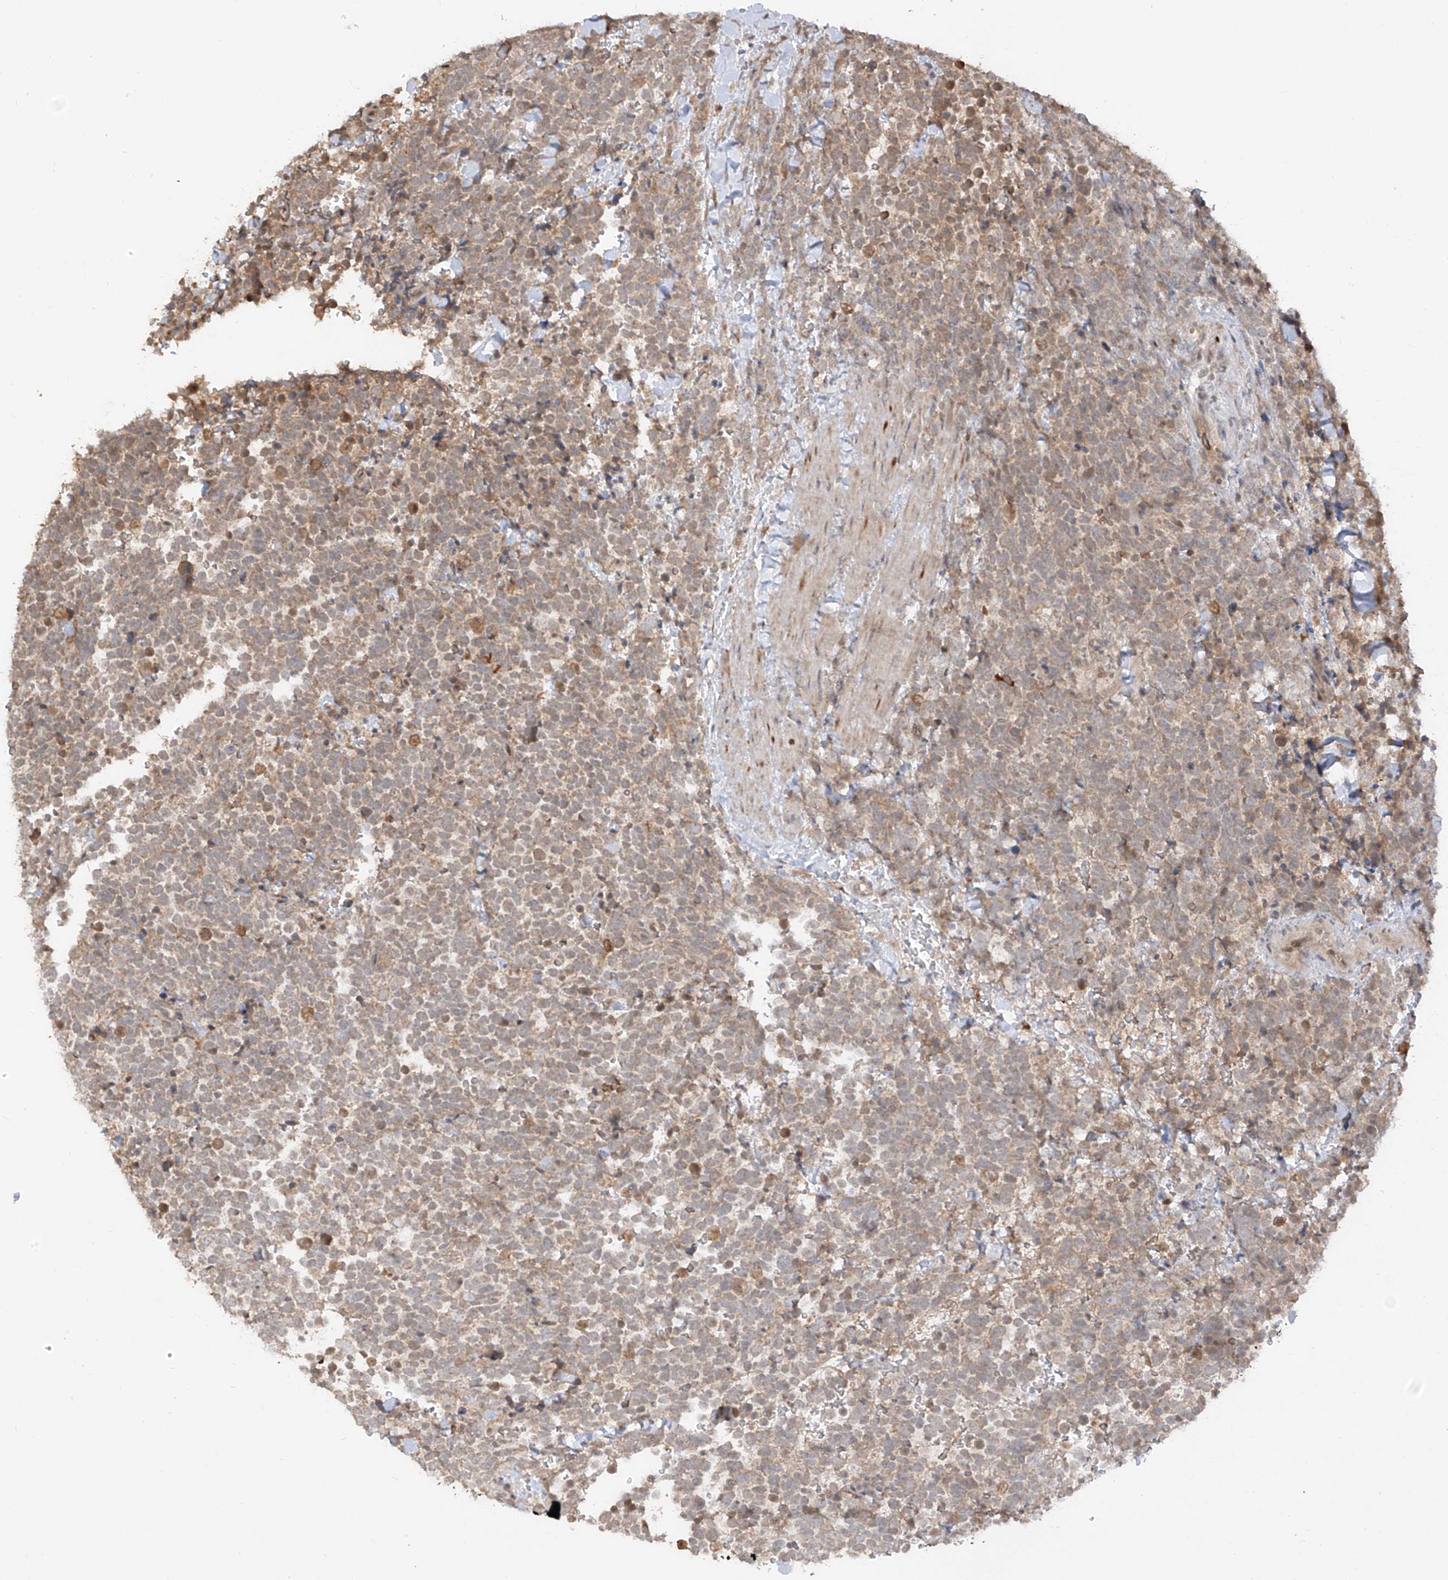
{"staining": {"intensity": "weak", "quantity": ">75%", "location": "cytoplasmic/membranous"}, "tissue": "urothelial cancer", "cell_type": "Tumor cells", "image_type": "cancer", "snomed": [{"axis": "morphology", "description": "Urothelial carcinoma, High grade"}, {"axis": "topography", "description": "Urinary bladder"}], "caption": "Immunohistochemical staining of urothelial cancer exhibits low levels of weak cytoplasmic/membranous protein staining in about >75% of tumor cells.", "gene": "COLGALT2", "patient": {"sex": "female", "age": 82}}